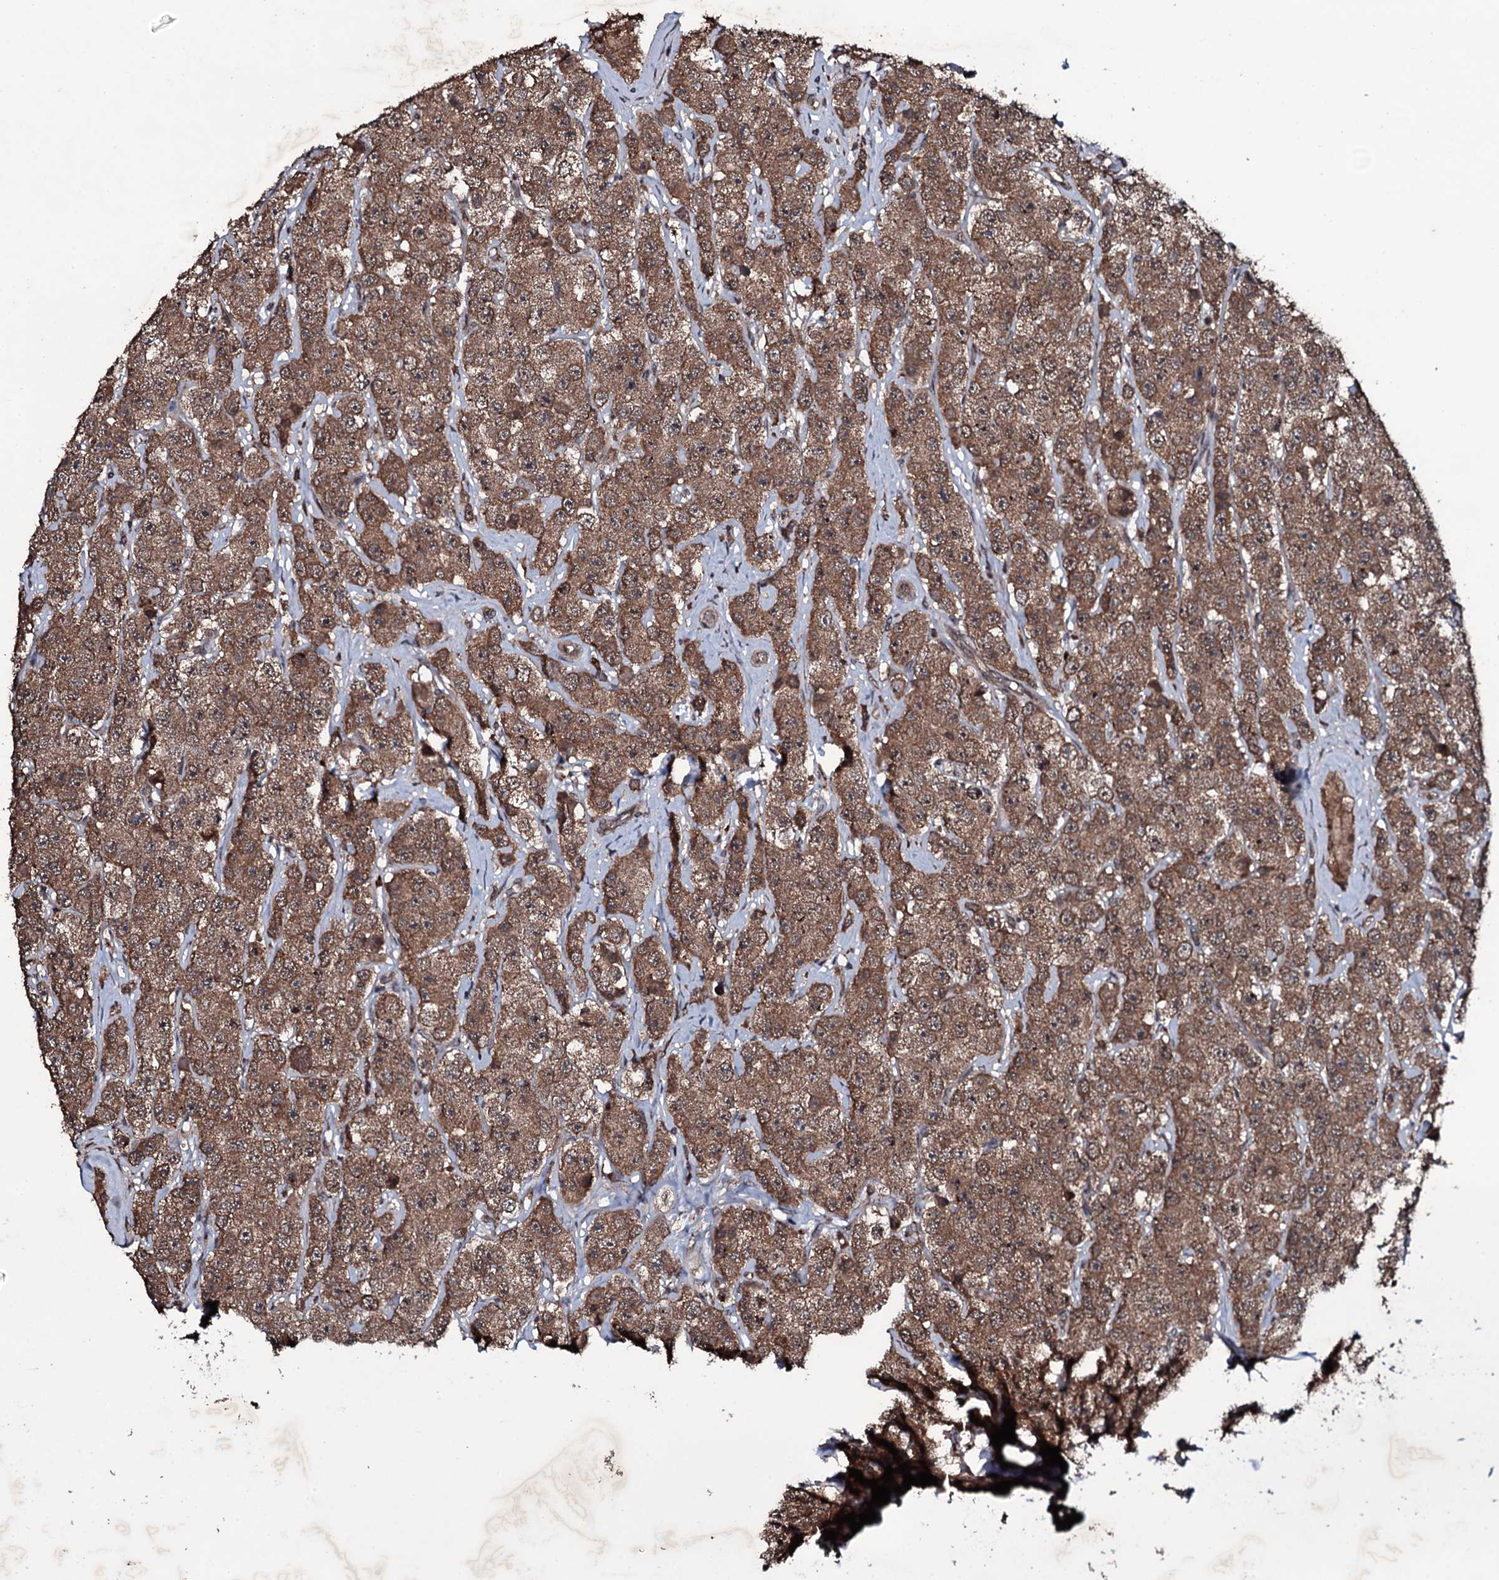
{"staining": {"intensity": "moderate", "quantity": ">75%", "location": "cytoplasmic/membranous"}, "tissue": "testis cancer", "cell_type": "Tumor cells", "image_type": "cancer", "snomed": [{"axis": "morphology", "description": "Seminoma, NOS"}, {"axis": "topography", "description": "Testis"}], "caption": "The immunohistochemical stain highlights moderate cytoplasmic/membranous expression in tumor cells of testis seminoma tissue. (brown staining indicates protein expression, while blue staining denotes nuclei).", "gene": "MRPS31", "patient": {"sex": "male", "age": 28}}